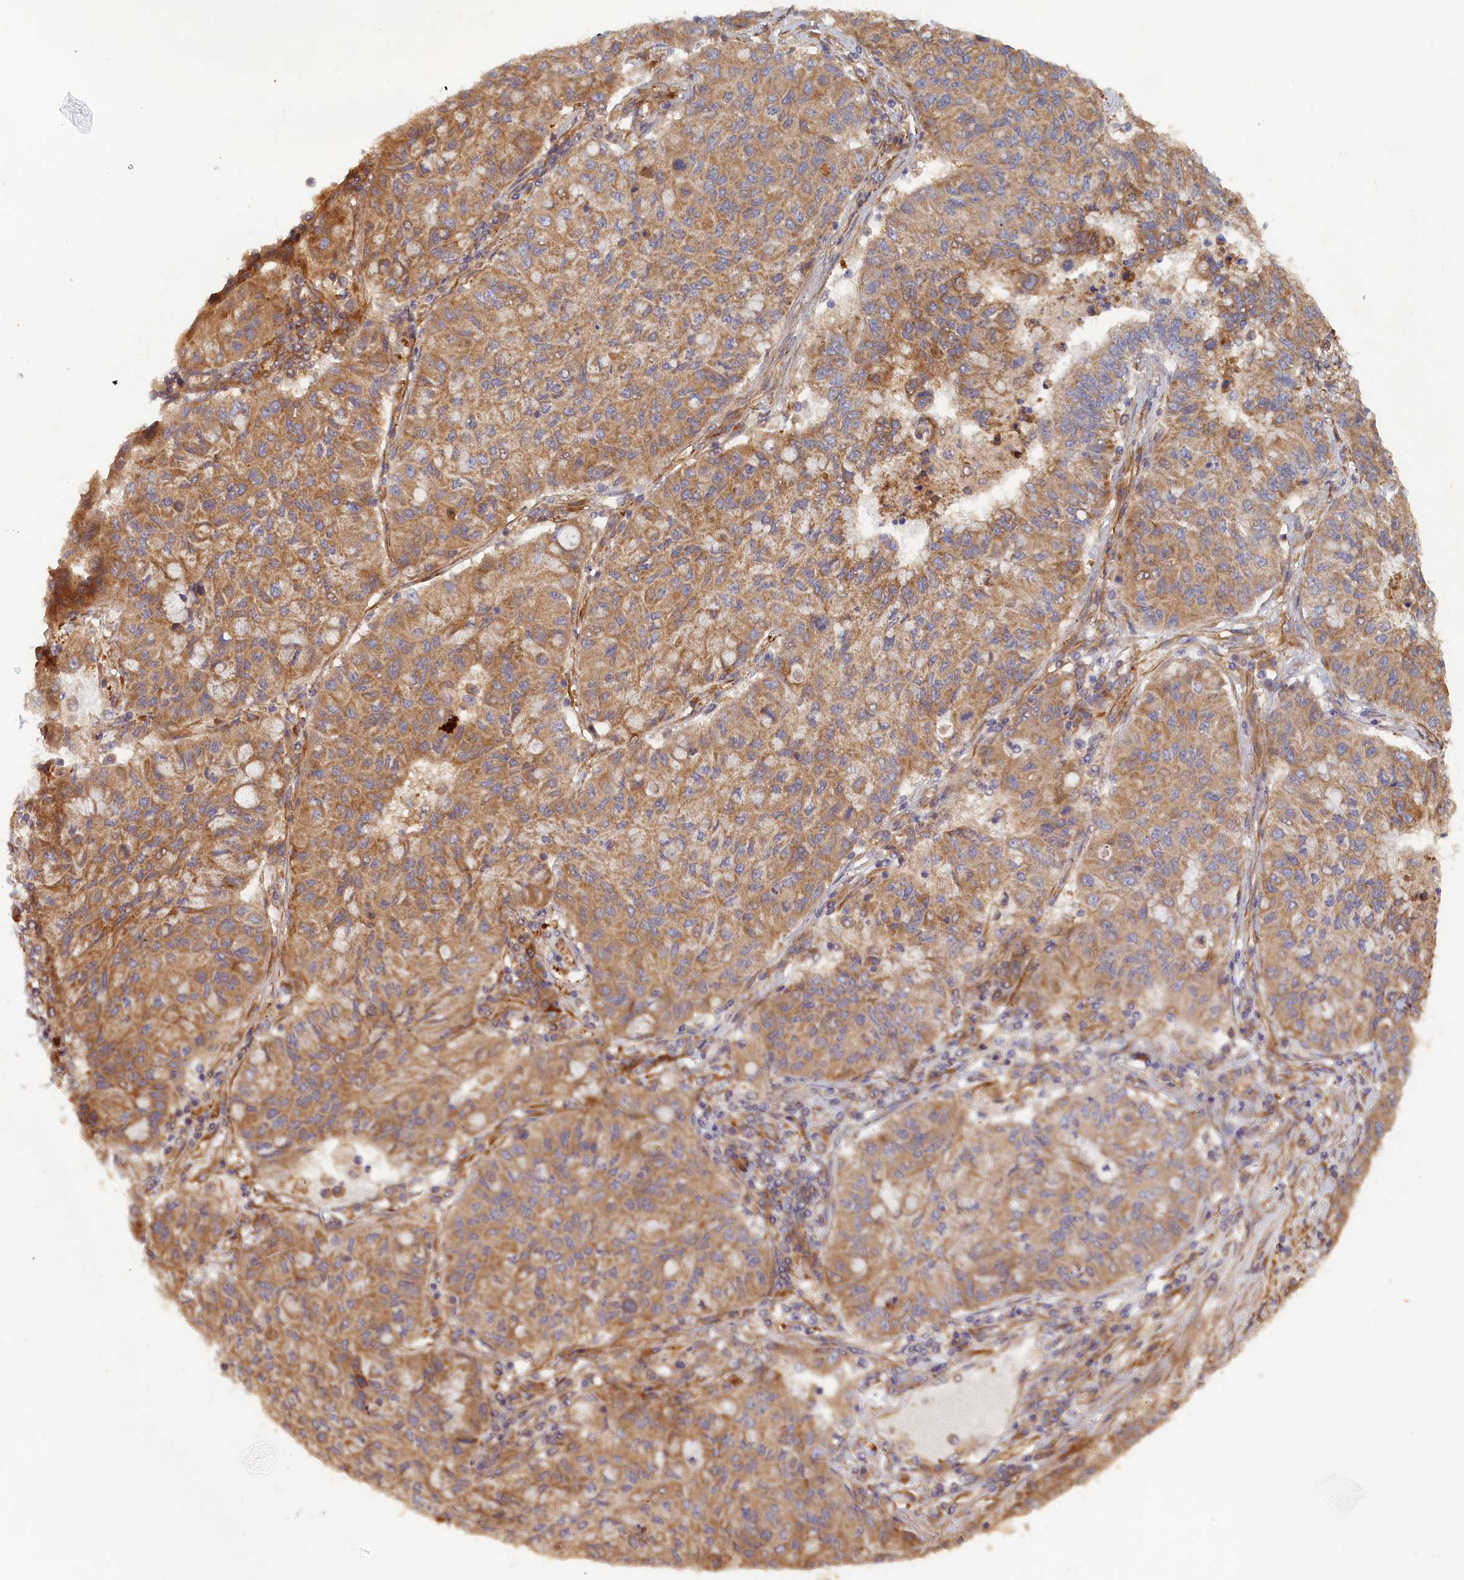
{"staining": {"intensity": "moderate", "quantity": ">75%", "location": "cytoplasmic/membranous"}, "tissue": "lung cancer", "cell_type": "Tumor cells", "image_type": "cancer", "snomed": [{"axis": "morphology", "description": "Squamous cell carcinoma, NOS"}, {"axis": "topography", "description": "Lung"}], "caption": "Immunohistochemistry photomicrograph of human lung squamous cell carcinoma stained for a protein (brown), which displays medium levels of moderate cytoplasmic/membranous positivity in approximately >75% of tumor cells.", "gene": "TMEM196", "patient": {"sex": "male", "age": 74}}